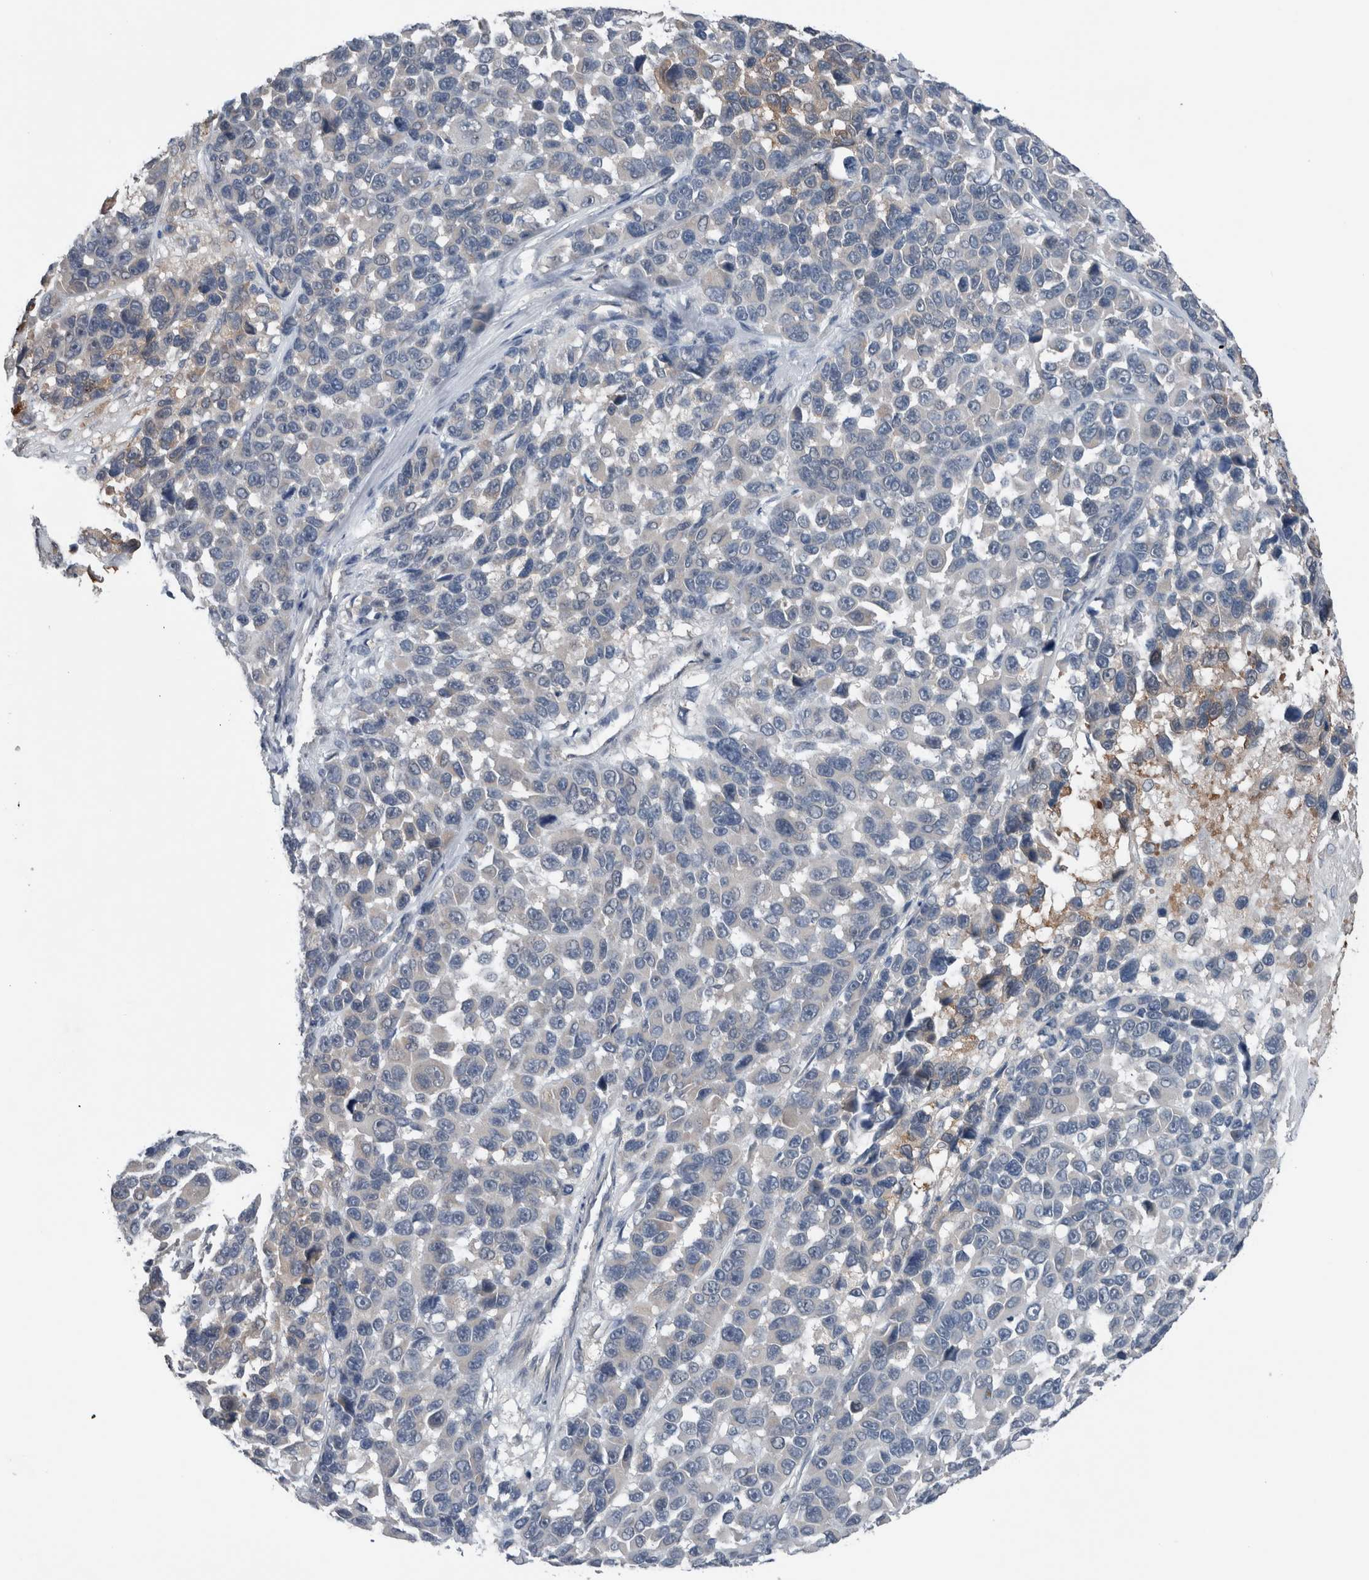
{"staining": {"intensity": "weak", "quantity": "<25%", "location": "cytoplasmic/membranous"}, "tissue": "melanoma", "cell_type": "Tumor cells", "image_type": "cancer", "snomed": [{"axis": "morphology", "description": "Malignant melanoma, NOS"}, {"axis": "topography", "description": "Skin"}], "caption": "An immunohistochemistry histopathology image of melanoma is shown. There is no staining in tumor cells of melanoma. (Brightfield microscopy of DAB (3,3'-diaminobenzidine) IHC at high magnification).", "gene": "CRNN", "patient": {"sex": "male", "age": 53}}